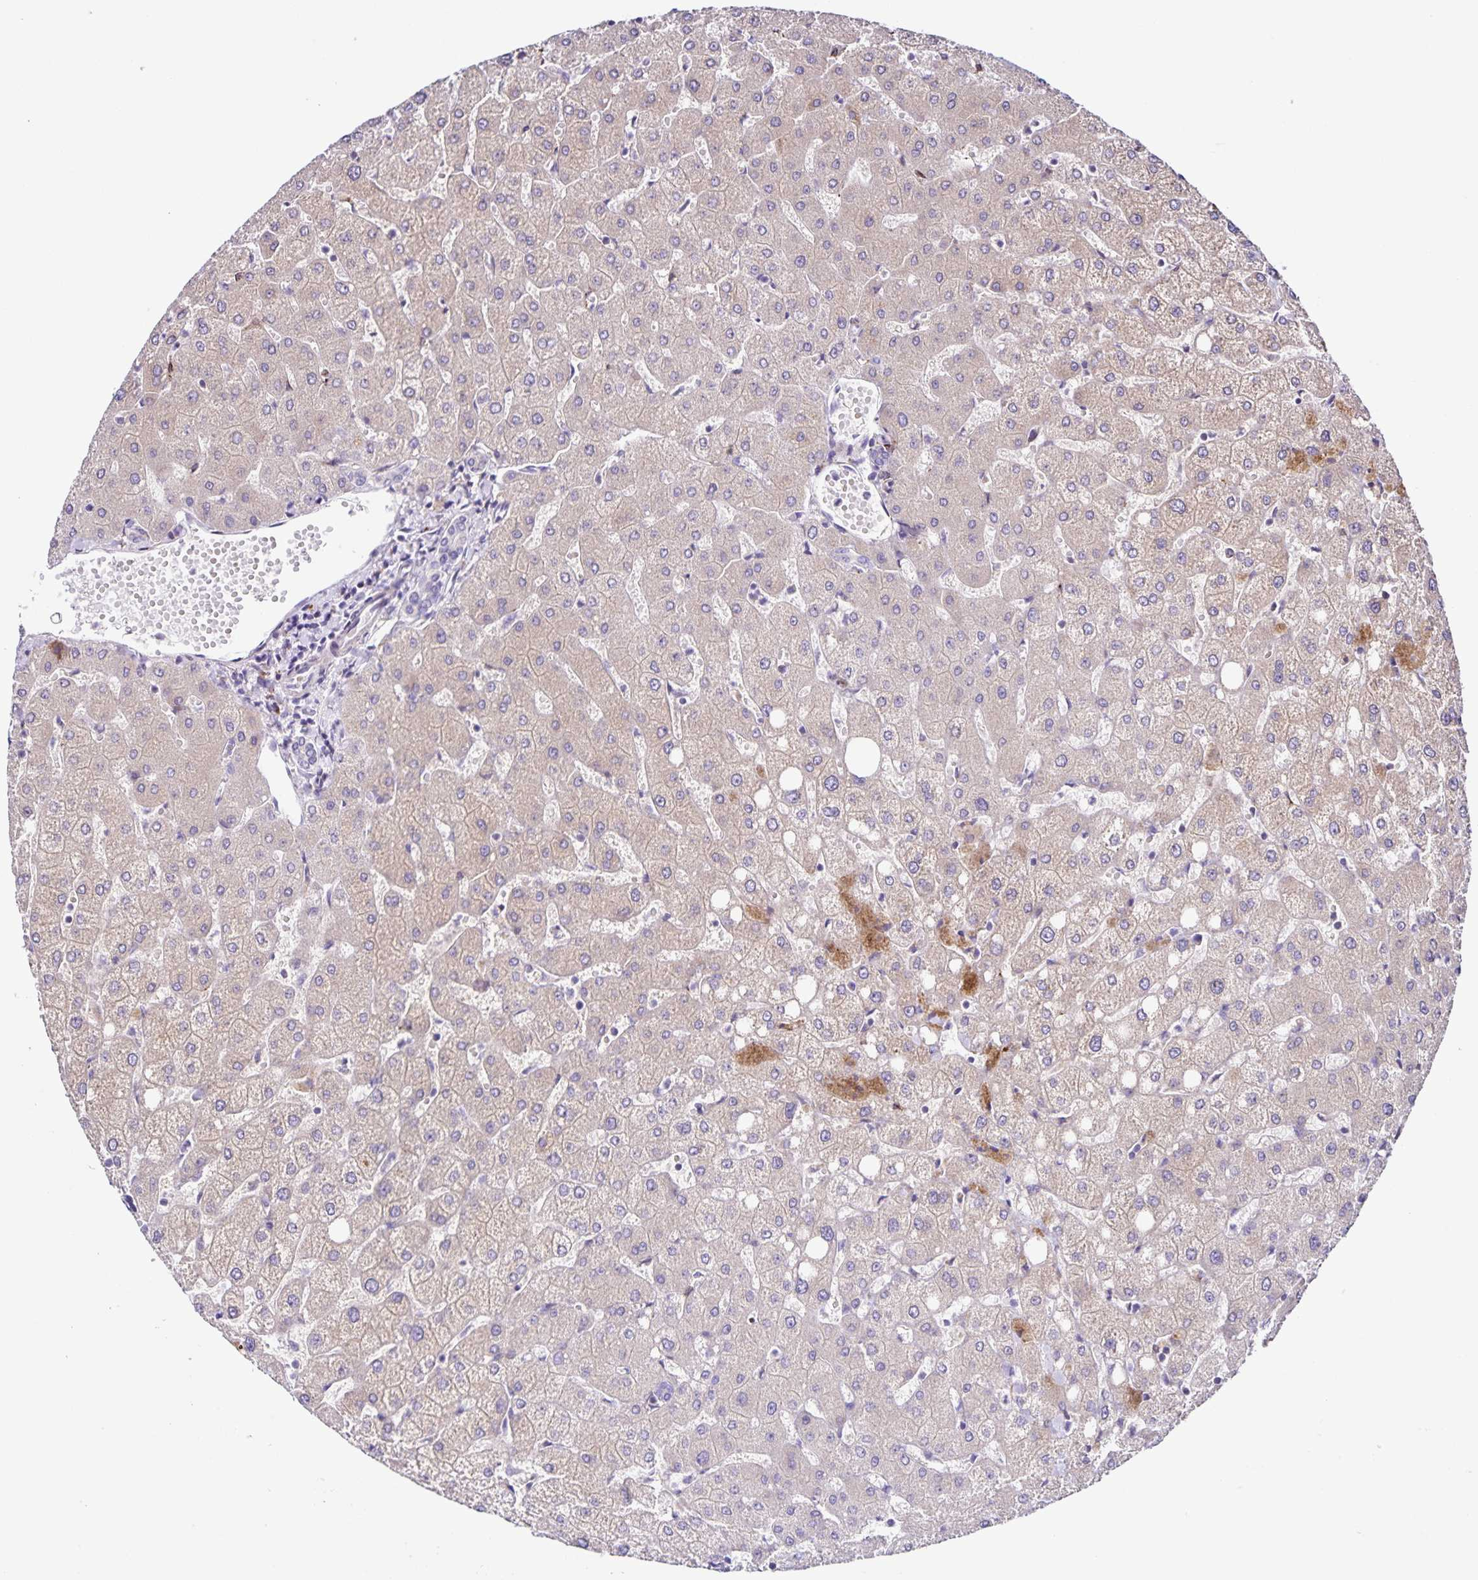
{"staining": {"intensity": "negative", "quantity": "none", "location": "none"}, "tissue": "liver", "cell_type": "Cholangiocytes", "image_type": "normal", "snomed": [{"axis": "morphology", "description": "Normal tissue, NOS"}, {"axis": "topography", "description": "Liver"}], "caption": "This is an immunohistochemistry histopathology image of normal liver. There is no staining in cholangiocytes.", "gene": "OSBPL5", "patient": {"sex": "female", "age": 54}}